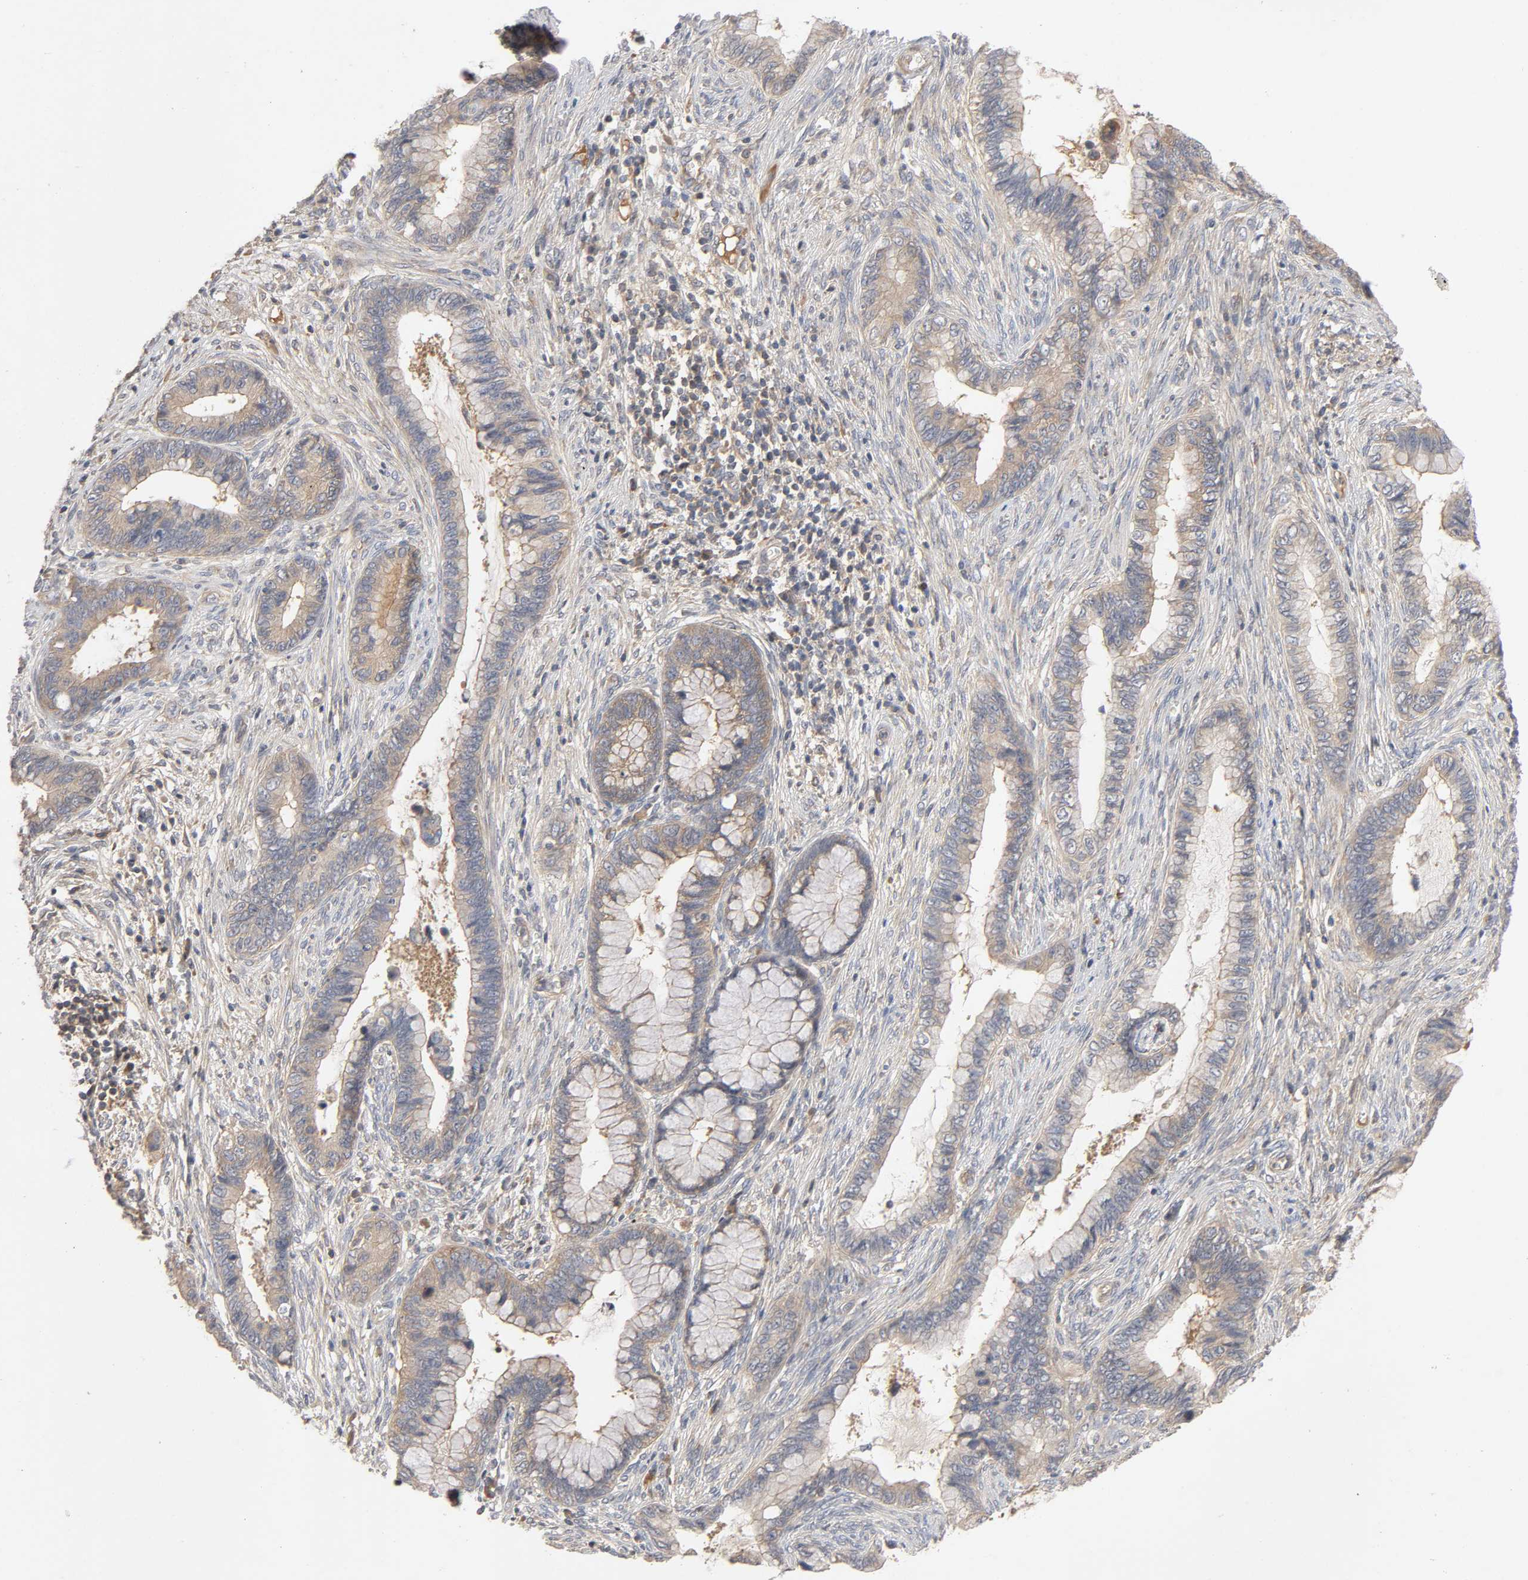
{"staining": {"intensity": "moderate", "quantity": ">75%", "location": "cytoplasmic/membranous"}, "tissue": "cervical cancer", "cell_type": "Tumor cells", "image_type": "cancer", "snomed": [{"axis": "morphology", "description": "Adenocarcinoma, NOS"}, {"axis": "topography", "description": "Cervix"}], "caption": "Protein staining of cervical cancer tissue shows moderate cytoplasmic/membranous expression in approximately >75% of tumor cells.", "gene": "CPB2", "patient": {"sex": "female", "age": 44}}